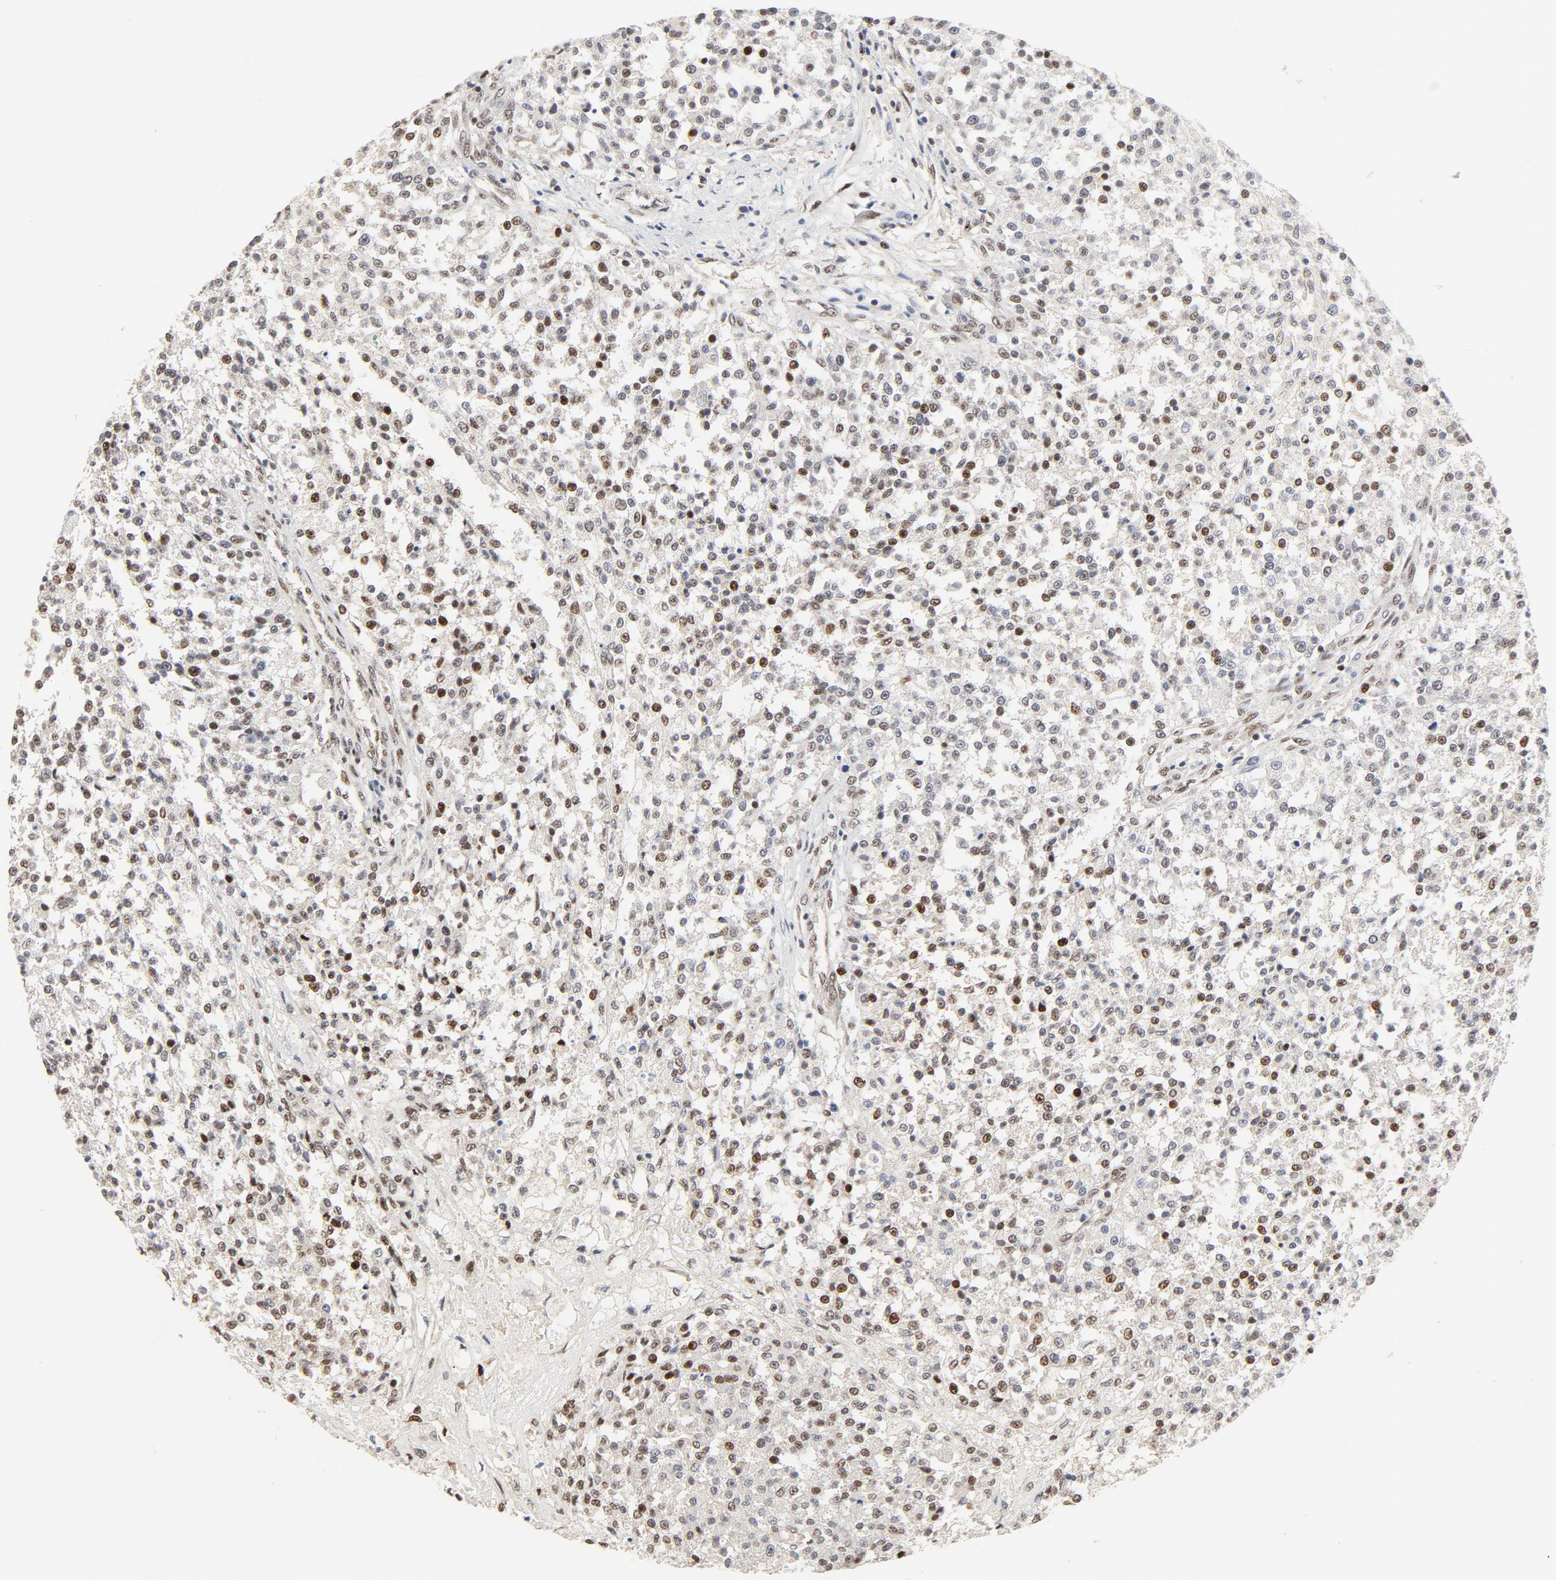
{"staining": {"intensity": "strong", "quantity": "25%-75%", "location": "nuclear"}, "tissue": "testis cancer", "cell_type": "Tumor cells", "image_type": "cancer", "snomed": [{"axis": "morphology", "description": "Seminoma, NOS"}, {"axis": "topography", "description": "Testis"}], "caption": "This image demonstrates IHC staining of human testis seminoma, with high strong nuclear expression in approximately 25%-75% of tumor cells.", "gene": "GTF2I", "patient": {"sex": "male", "age": 59}}